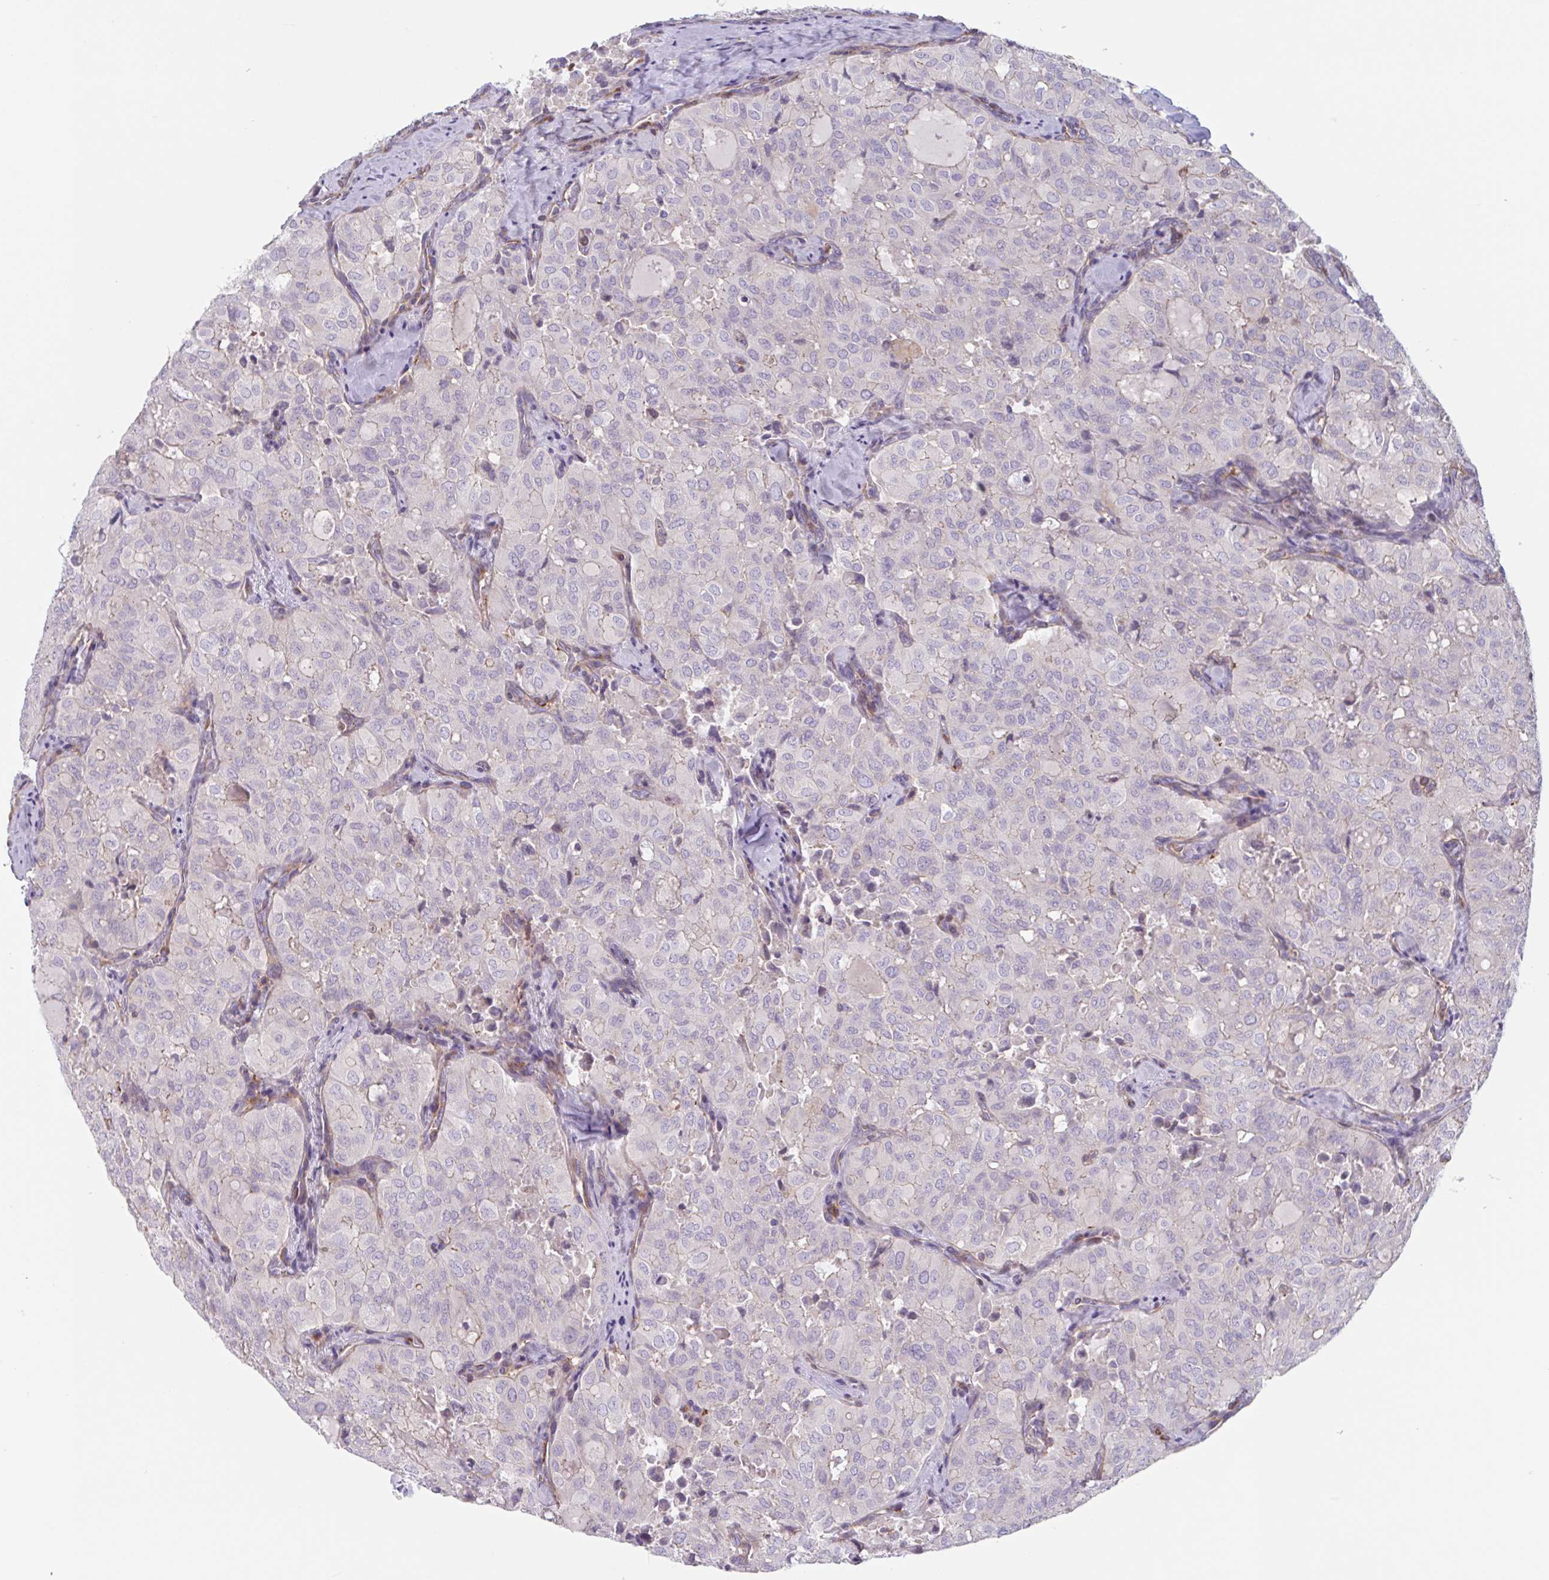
{"staining": {"intensity": "negative", "quantity": "none", "location": "none"}, "tissue": "thyroid cancer", "cell_type": "Tumor cells", "image_type": "cancer", "snomed": [{"axis": "morphology", "description": "Follicular adenoma carcinoma, NOS"}, {"axis": "topography", "description": "Thyroid gland"}], "caption": "Immunohistochemistry micrograph of neoplastic tissue: thyroid follicular adenoma carcinoma stained with DAB shows no significant protein expression in tumor cells.", "gene": "SHISA7", "patient": {"sex": "male", "age": 75}}